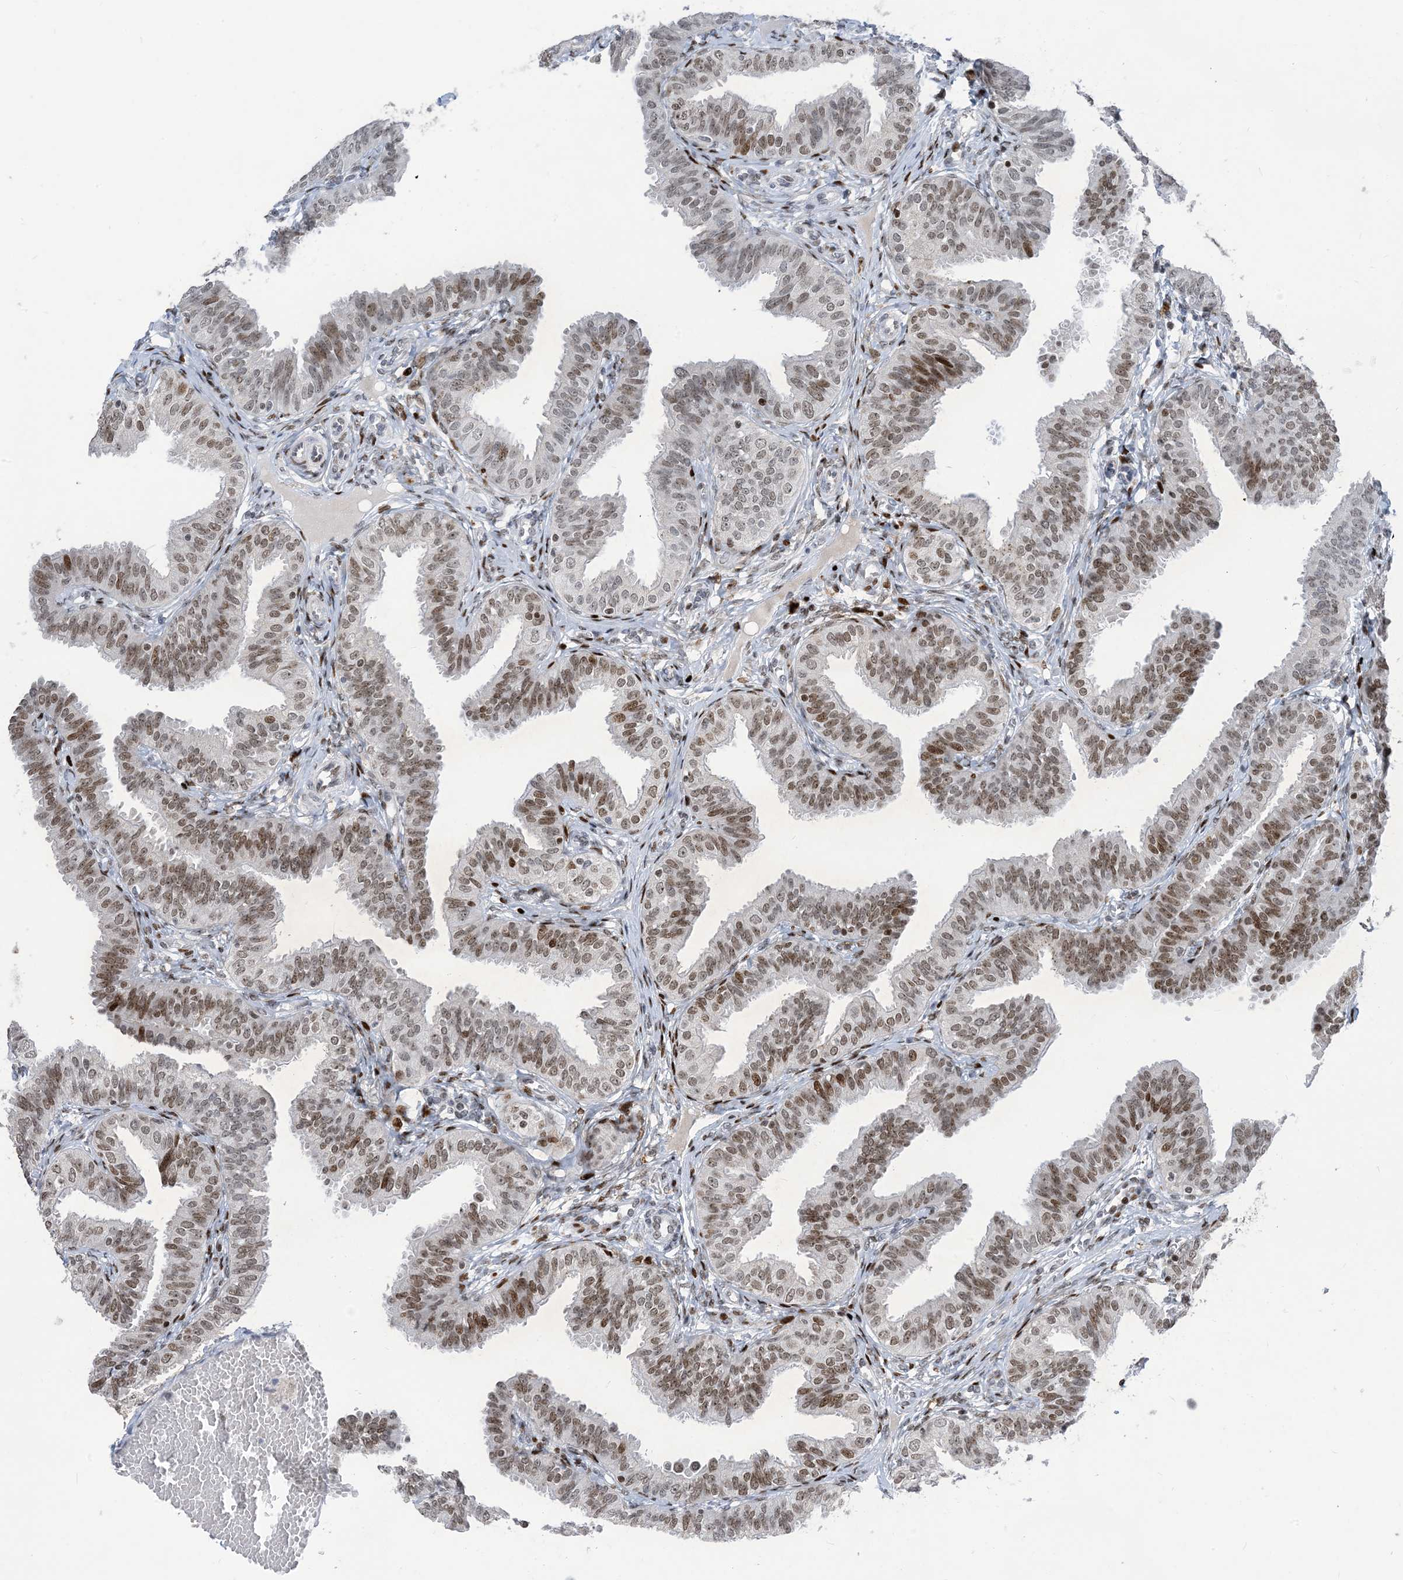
{"staining": {"intensity": "strong", "quantity": ">75%", "location": "nuclear"}, "tissue": "fallopian tube", "cell_type": "Glandular cells", "image_type": "normal", "snomed": [{"axis": "morphology", "description": "Normal tissue, NOS"}, {"axis": "topography", "description": "Fallopian tube"}], "caption": "The photomicrograph shows immunohistochemical staining of normal fallopian tube. There is strong nuclear staining is identified in approximately >75% of glandular cells.", "gene": "SLC25A53", "patient": {"sex": "female", "age": 35}}